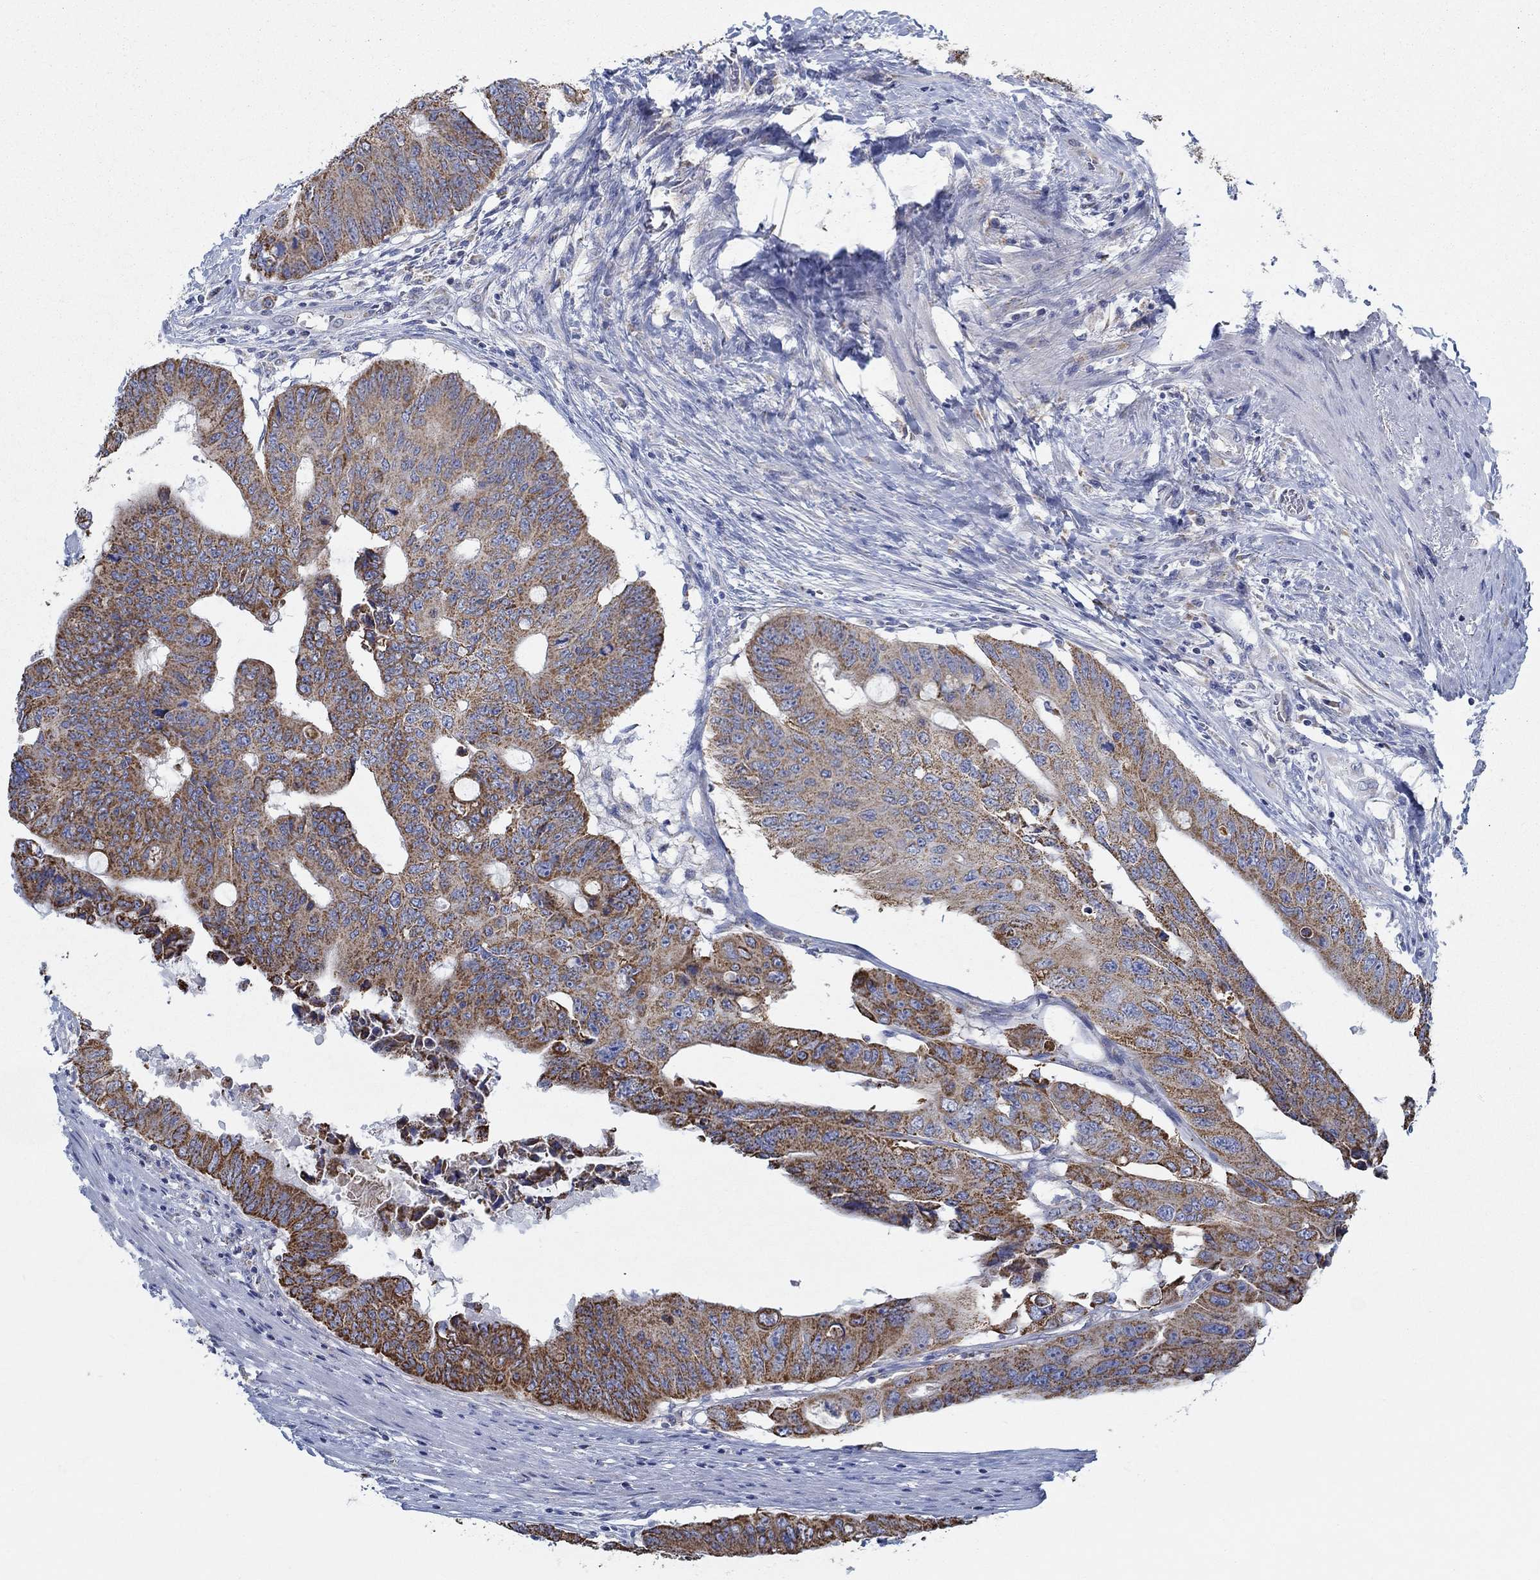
{"staining": {"intensity": "strong", "quantity": ">75%", "location": "cytoplasmic/membranous"}, "tissue": "colorectal cancer", "cell_type": "Tumor cells", "image_type": "cancer", "snomed": [{"axis": "morphology", "description": "Adenocarcinoma, NOS"}, {"axis": "topography", "description": "Rectum"}], "caption": "A histopathology image of colorectal cancer stained for a protein demonstrates strong cytoplasmic/membranous brown staining in tumor cells. (DAB (3,3'-diaminobenzidine) = brown stain, brightfield microscopy at high magnification).", "gene": "GLOD5", "patient": {"sex": "male", "age": 59}}